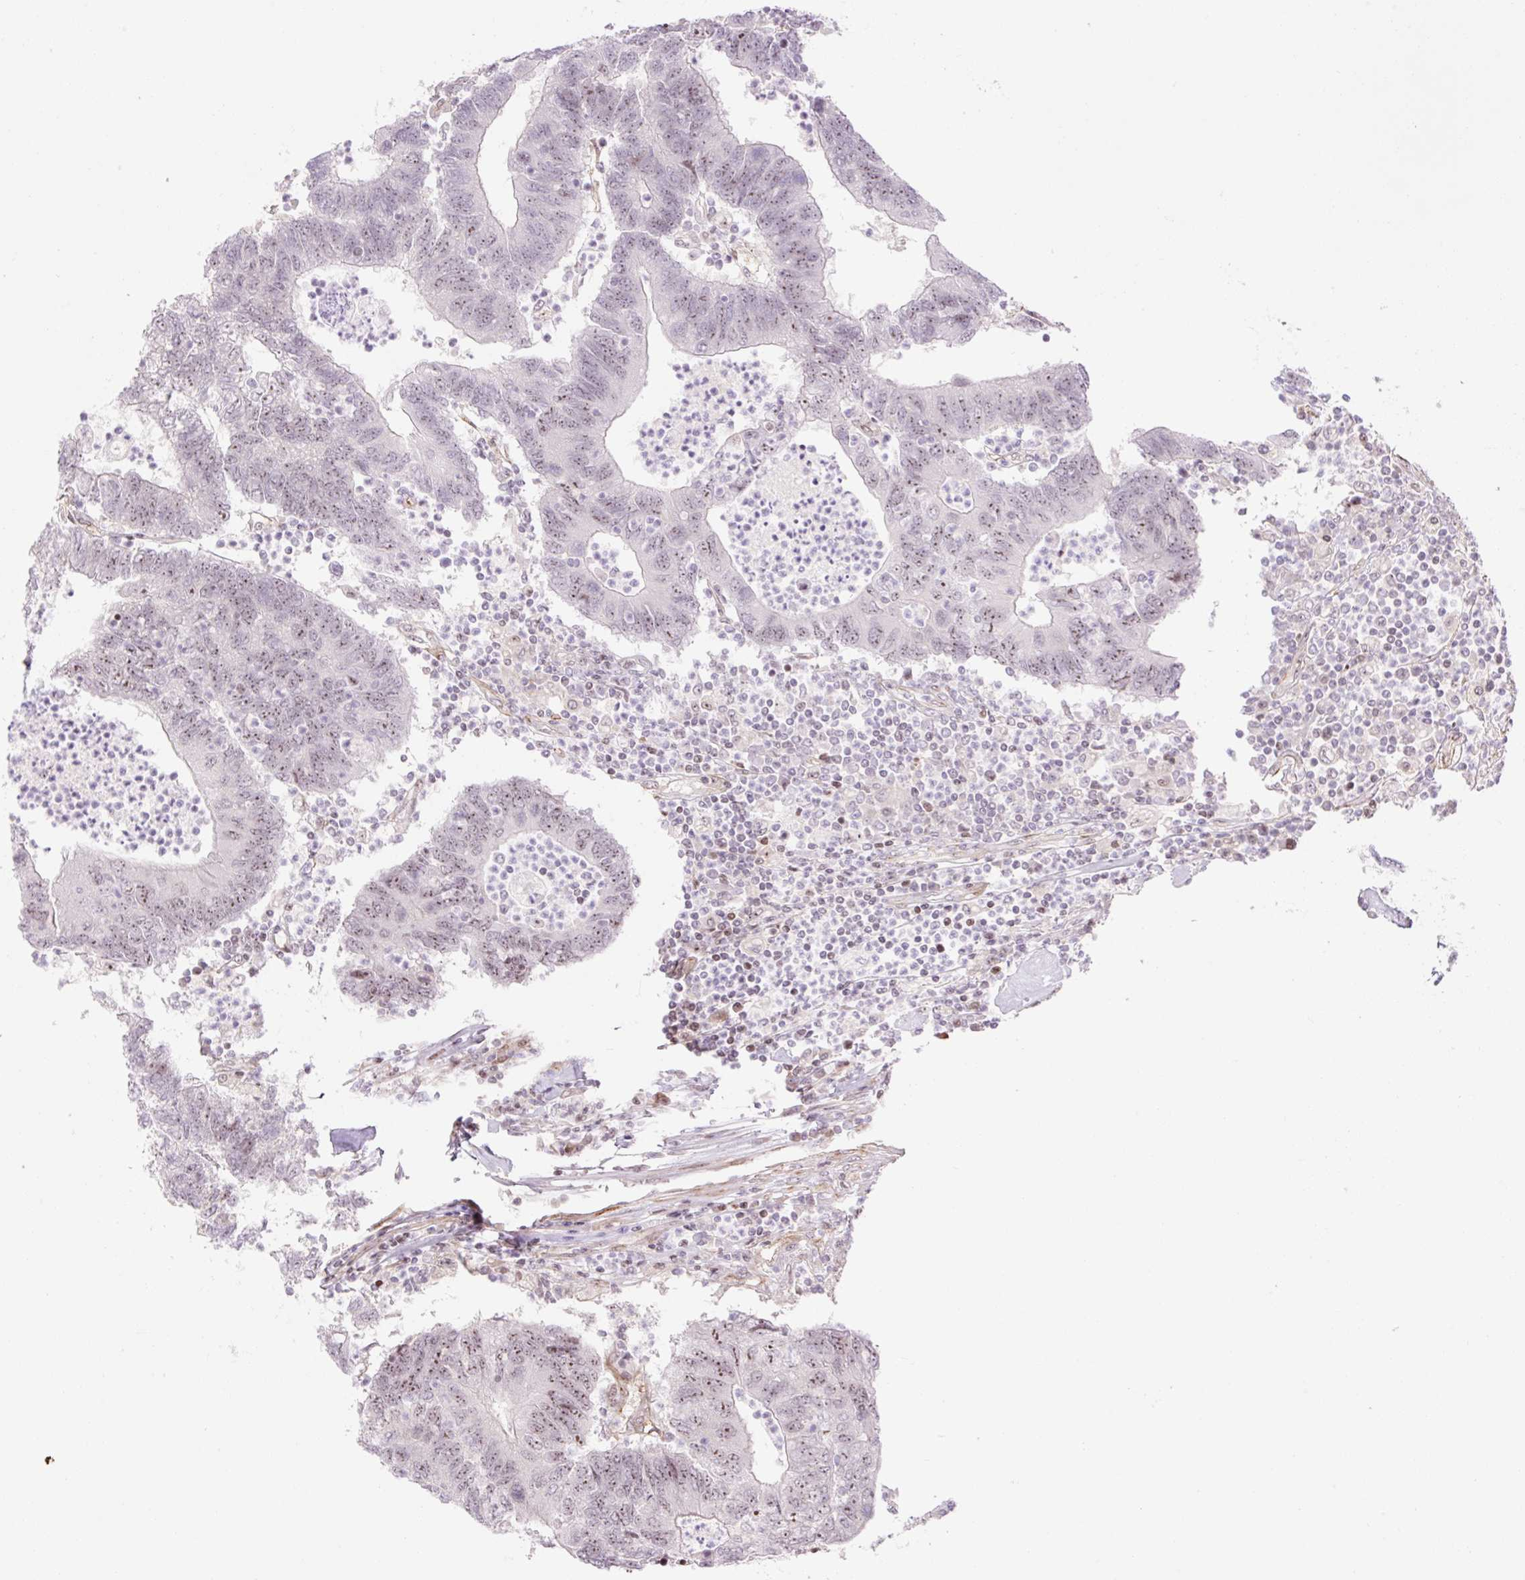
{"staining": {"intensity": "weak", "quantity": "25%-75%", "location": "nuclear"}, "tissue": "colorectal cancer", "cell_type": "Tumor cells", "image_type": "cancer", "snomed": [{"axis": "morphology", "description": "Adenocarcinoma, NOS"}, {"axis": "topography", "description": "Colon"}], "caption": "IHC (DAB (3,3'-diaminobenzidine)) staining of human colorectal adenocarcinoma exhibits weak nuclear protein expression in about 25%-75% of tumor cells. The staining was performed using DAB (3,3'-diaminobenzidine), with brown indicating positive protein expression. Nuclei are stained blue with hematoxylin.", "gene": "ZNF417", "patient": {"sex": "female", "age": 48}}